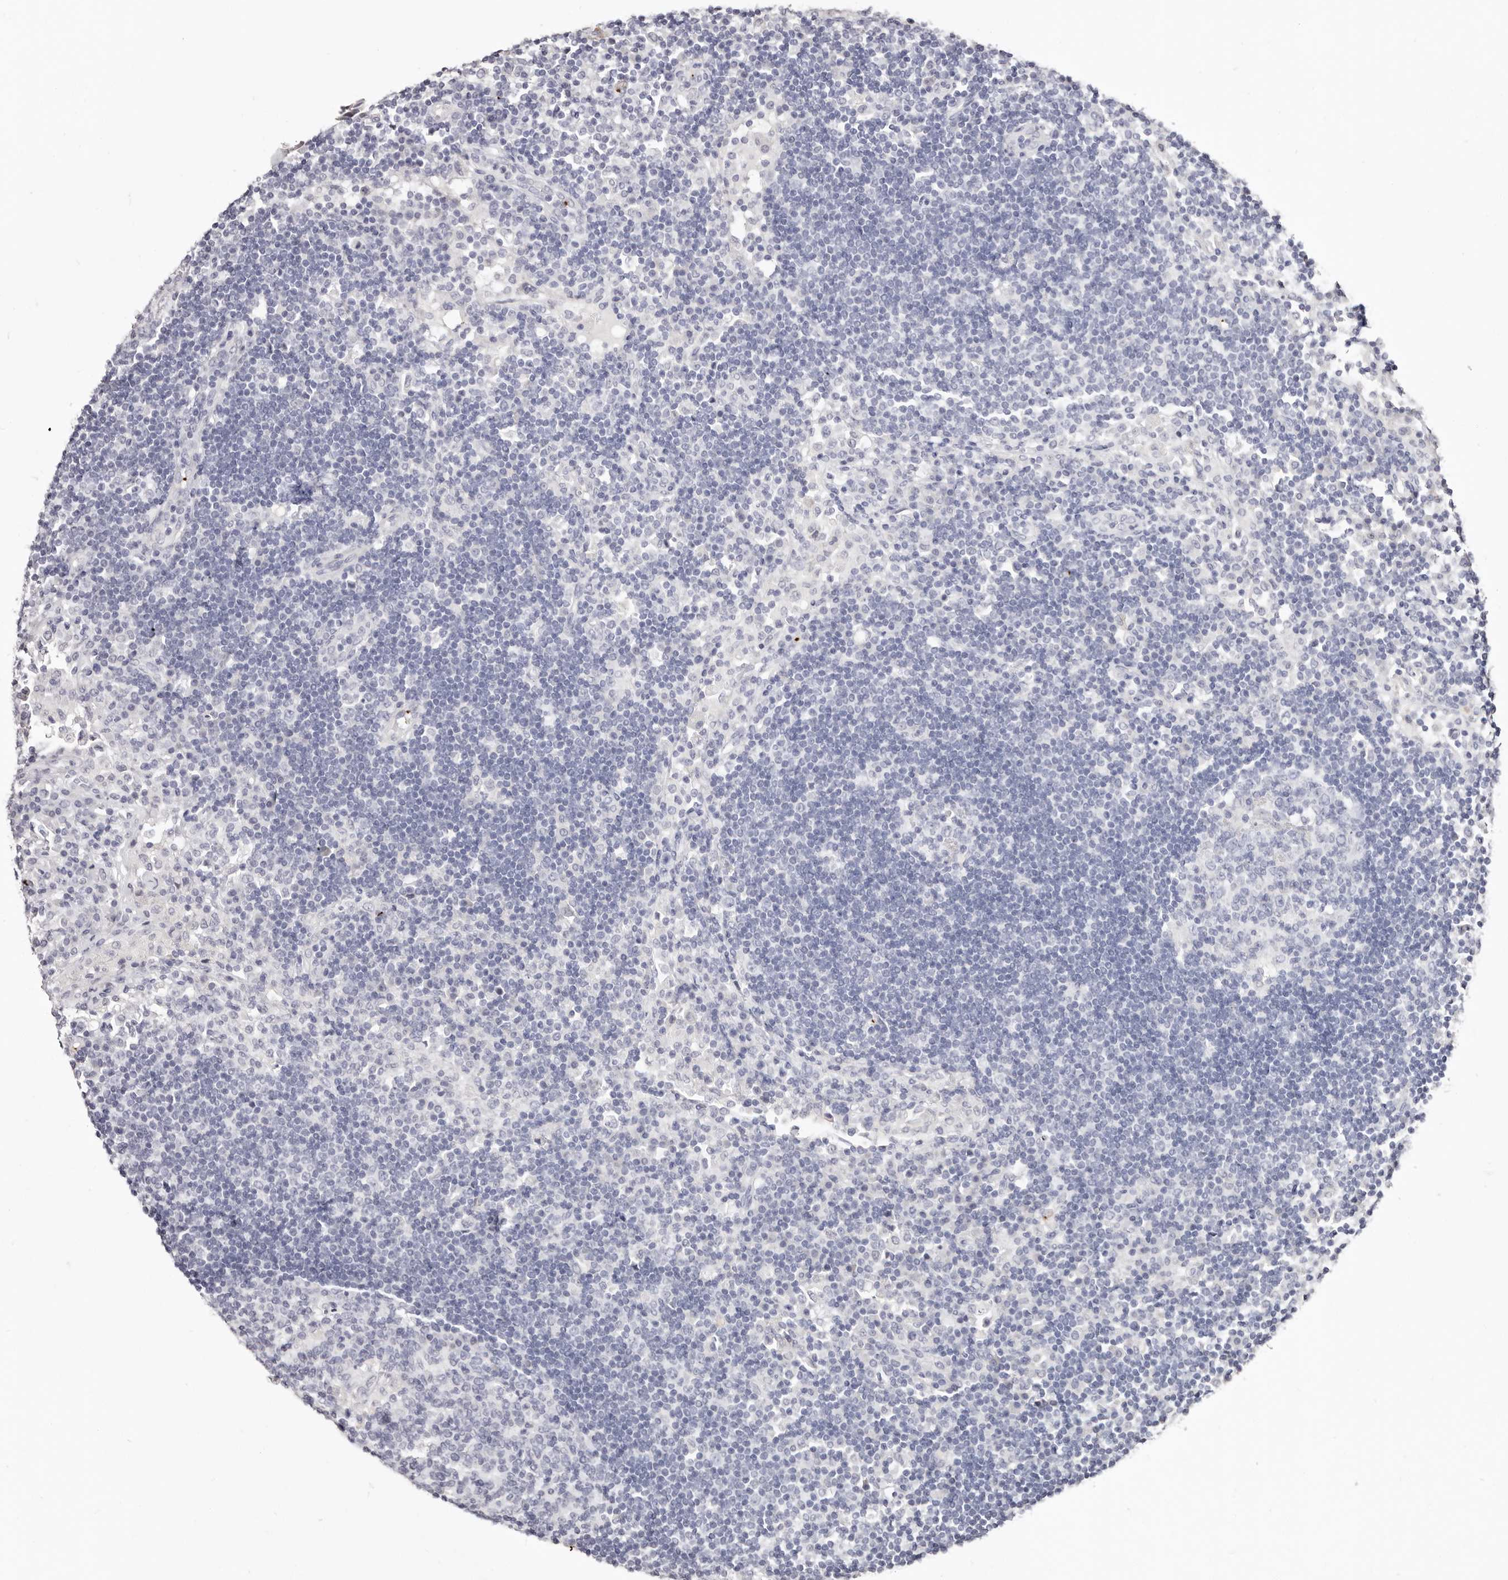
{"staining": {"intensity": "negative", "quantity": "none", "location": "none"}, "tissue": "lymph node", "cell_type": "Germinal center cells", "image_type": "normal", "snomed": [{"axis": "morphology", "description": "Normal tissue, NOS"}, {"axis": "topography", "description": "Lymph node"}], "caption": "A micrograph of lymph node stained for a protein demonstrates no brown staining in germinal center cells.", "gene": "PF4", "patient": {"sex": "female", "age": 53}}